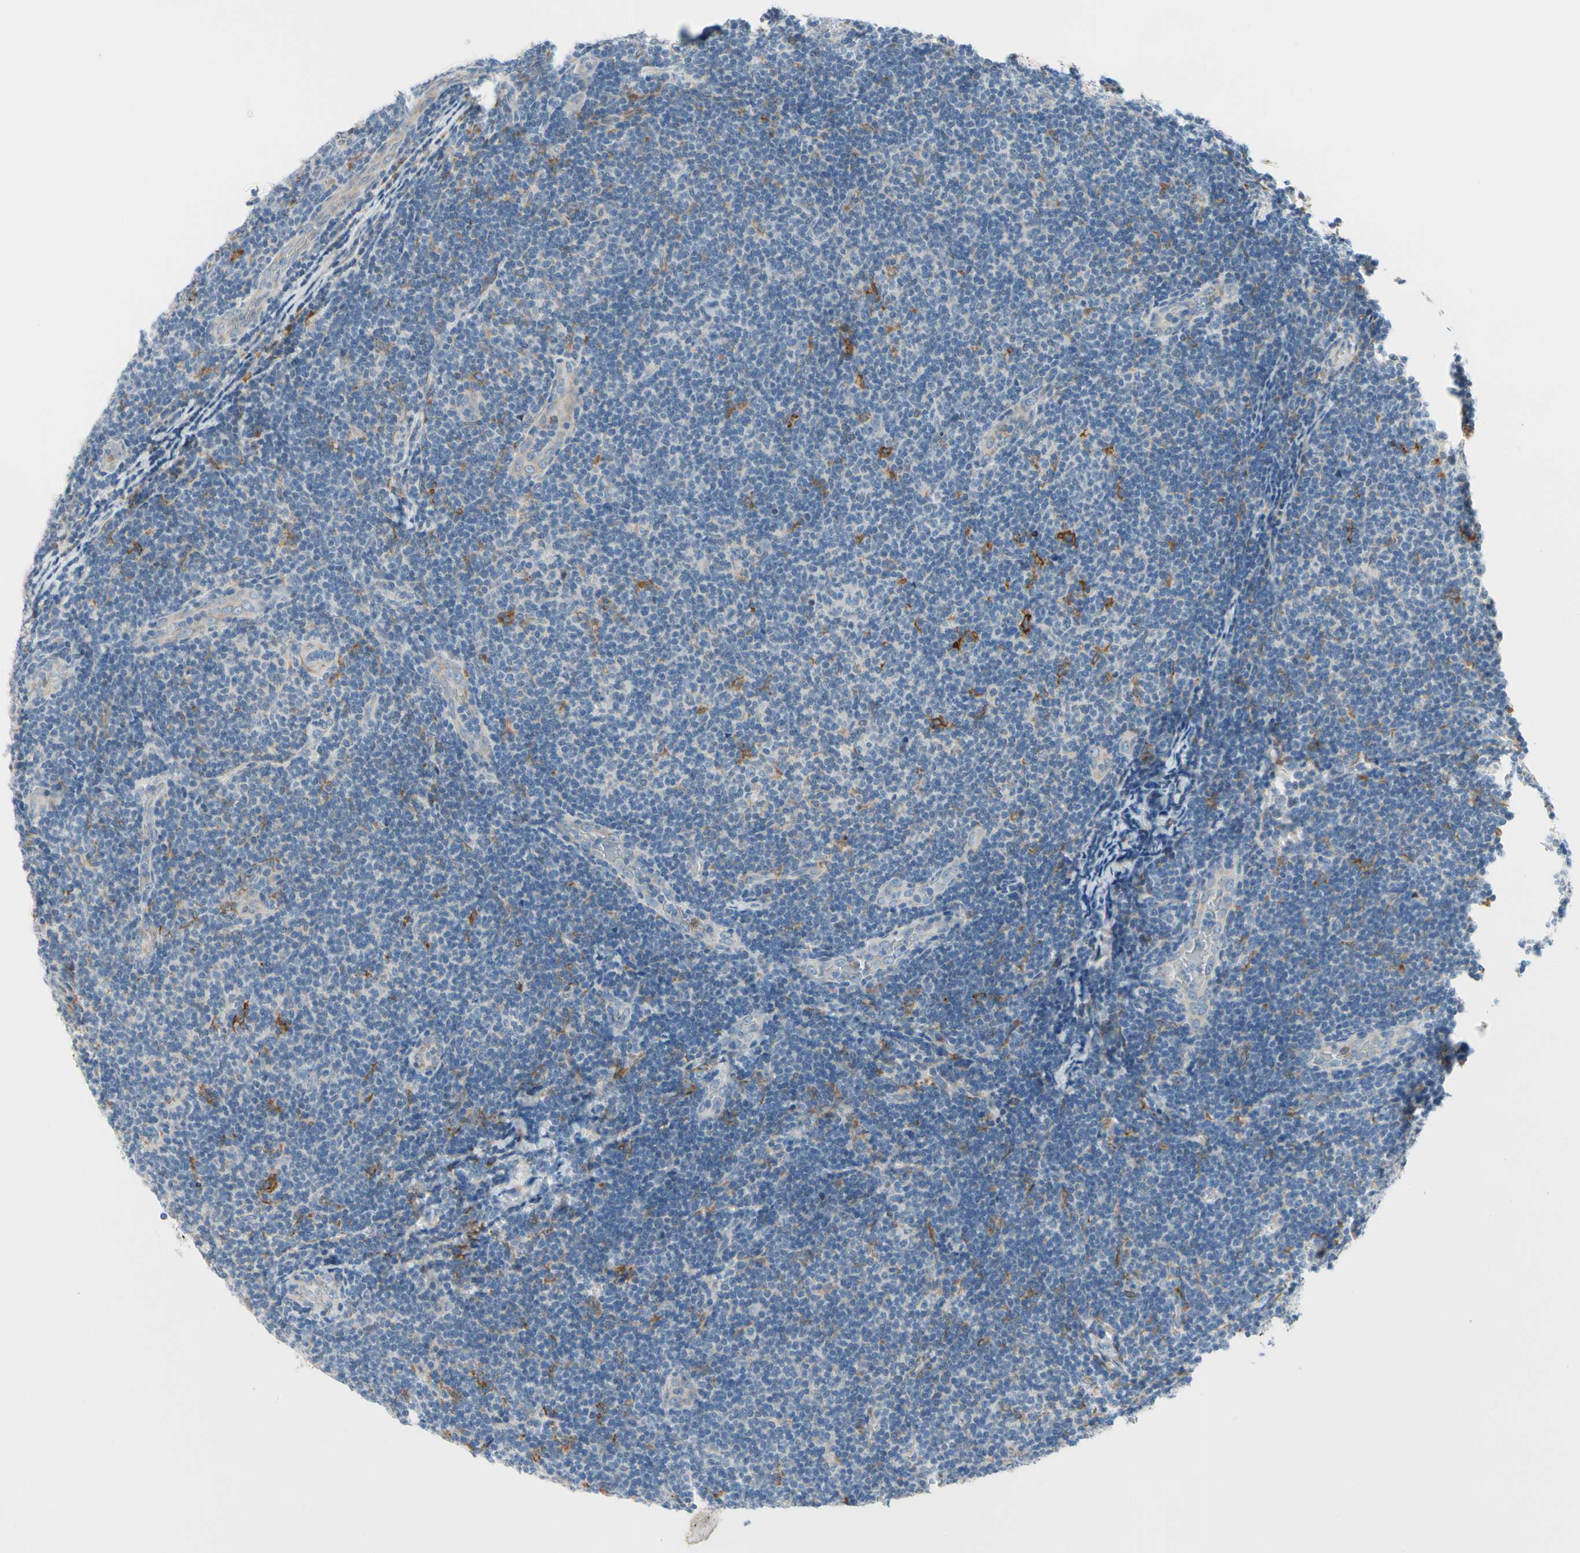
{"staining": {"intensity": "negative", "quantity": "none", "location": "none"}, "tissue": "lymphoma", "cell_type": "Tumor cells", "image_type": "cancer", "snomed": [{"axis": "morphology", "description": "Malignant lymphoma, non-Hodgkin's type, Low grade"}, {"axis": "topography", "description": "Lymph node"}], "caption": "A photomicrograph of low-grade malignant lymphoma, non-Hodgkin's type stained for a protein exhibits no brown staining in tumor cells. (DAB (3,3'-diaminobenzidine) immunohistochemistry visualized using brightfield microscopy, high magnification).", "gene": "LRPAP1", "patient": {"sex": "male", "age": 83}}